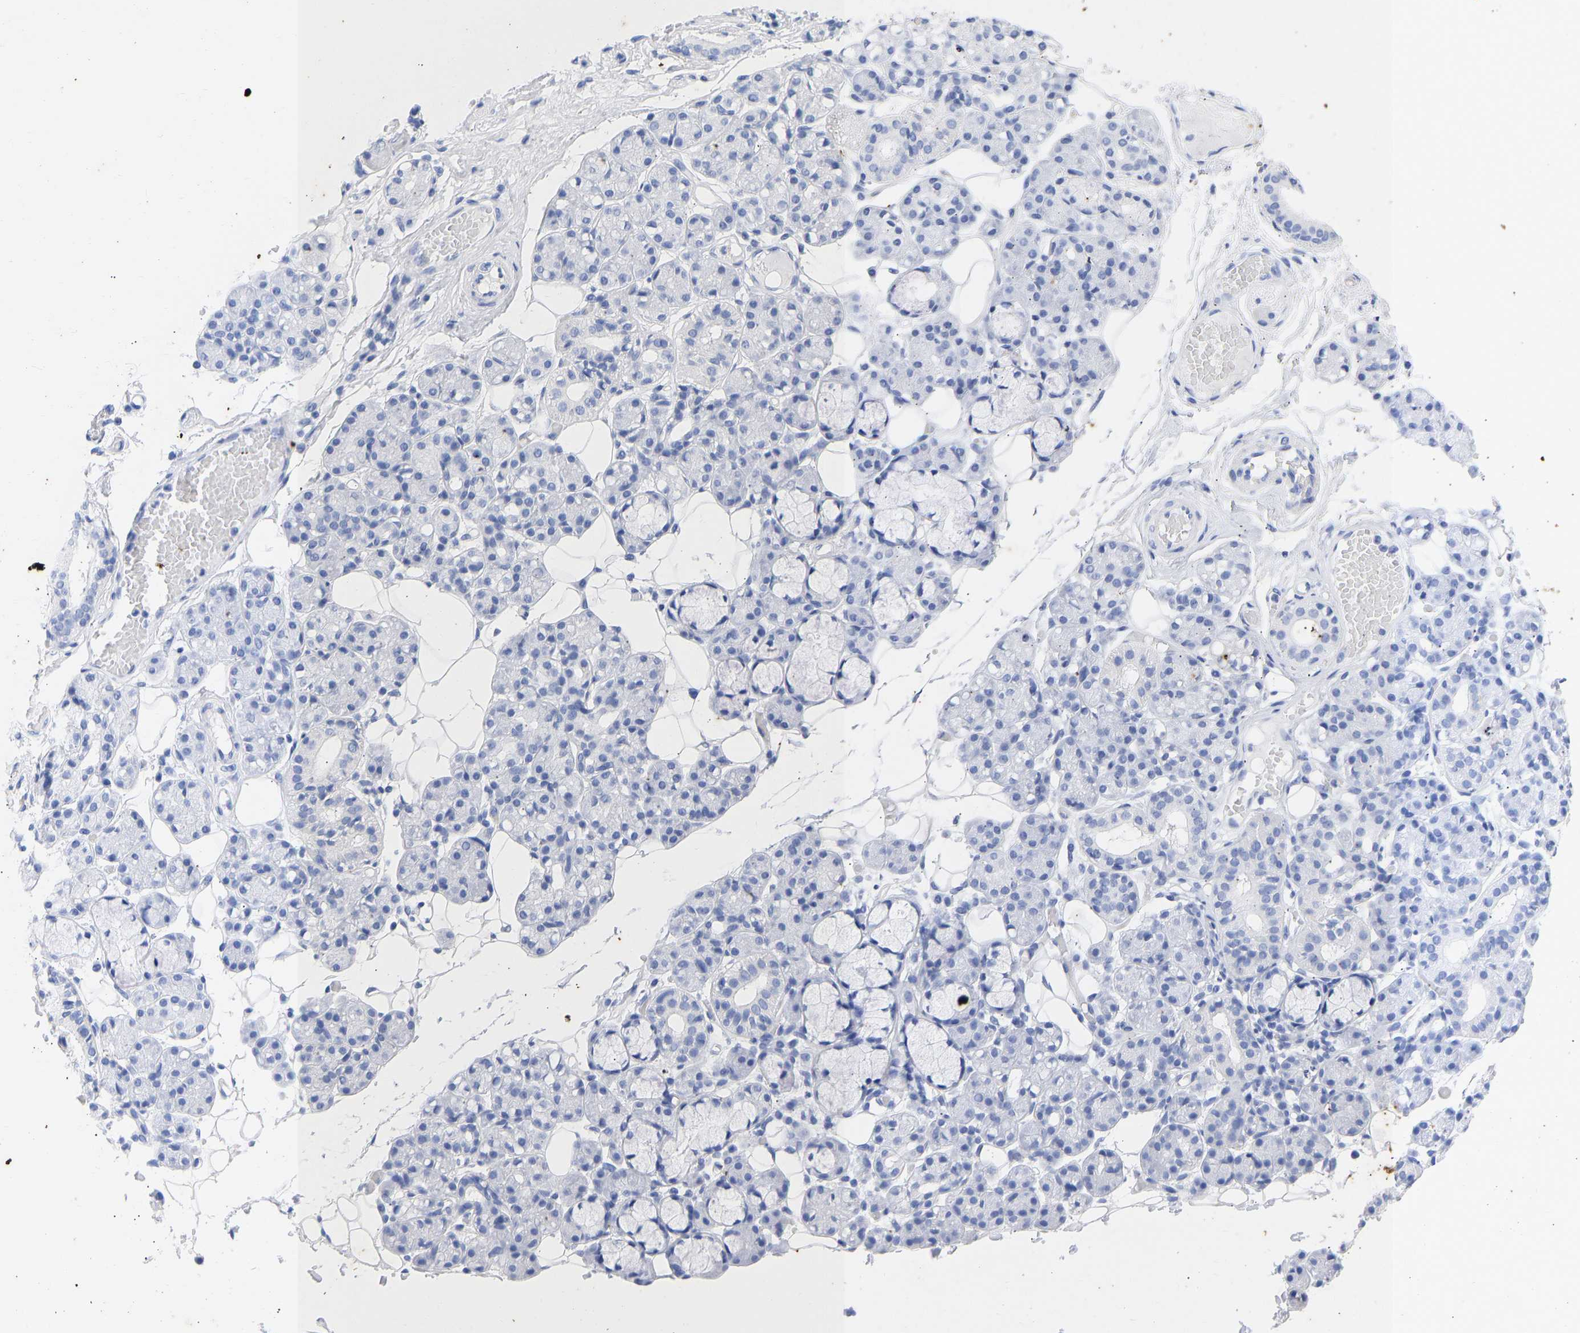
{"staining": {"intensity": "negative", "quantity": "none", "location": "none"}, "tissue": "salivary gland", "cell_type": "Glandular cells", "image_type": "normal", "snomed": [{"axis": "morphology", "description": "Normal tissue, NOS"}, {"axis": "topography", "description": "Salivary gland"}], "caption": "Salivary gland was stained to show a protein in brown. There is no significant staining in glandular cells. (Immunohistochemistry (ihc), brightfield microscopy, high magnification).", "gene": "KRT1", "patient": {"sex": "male", "age": 63}}